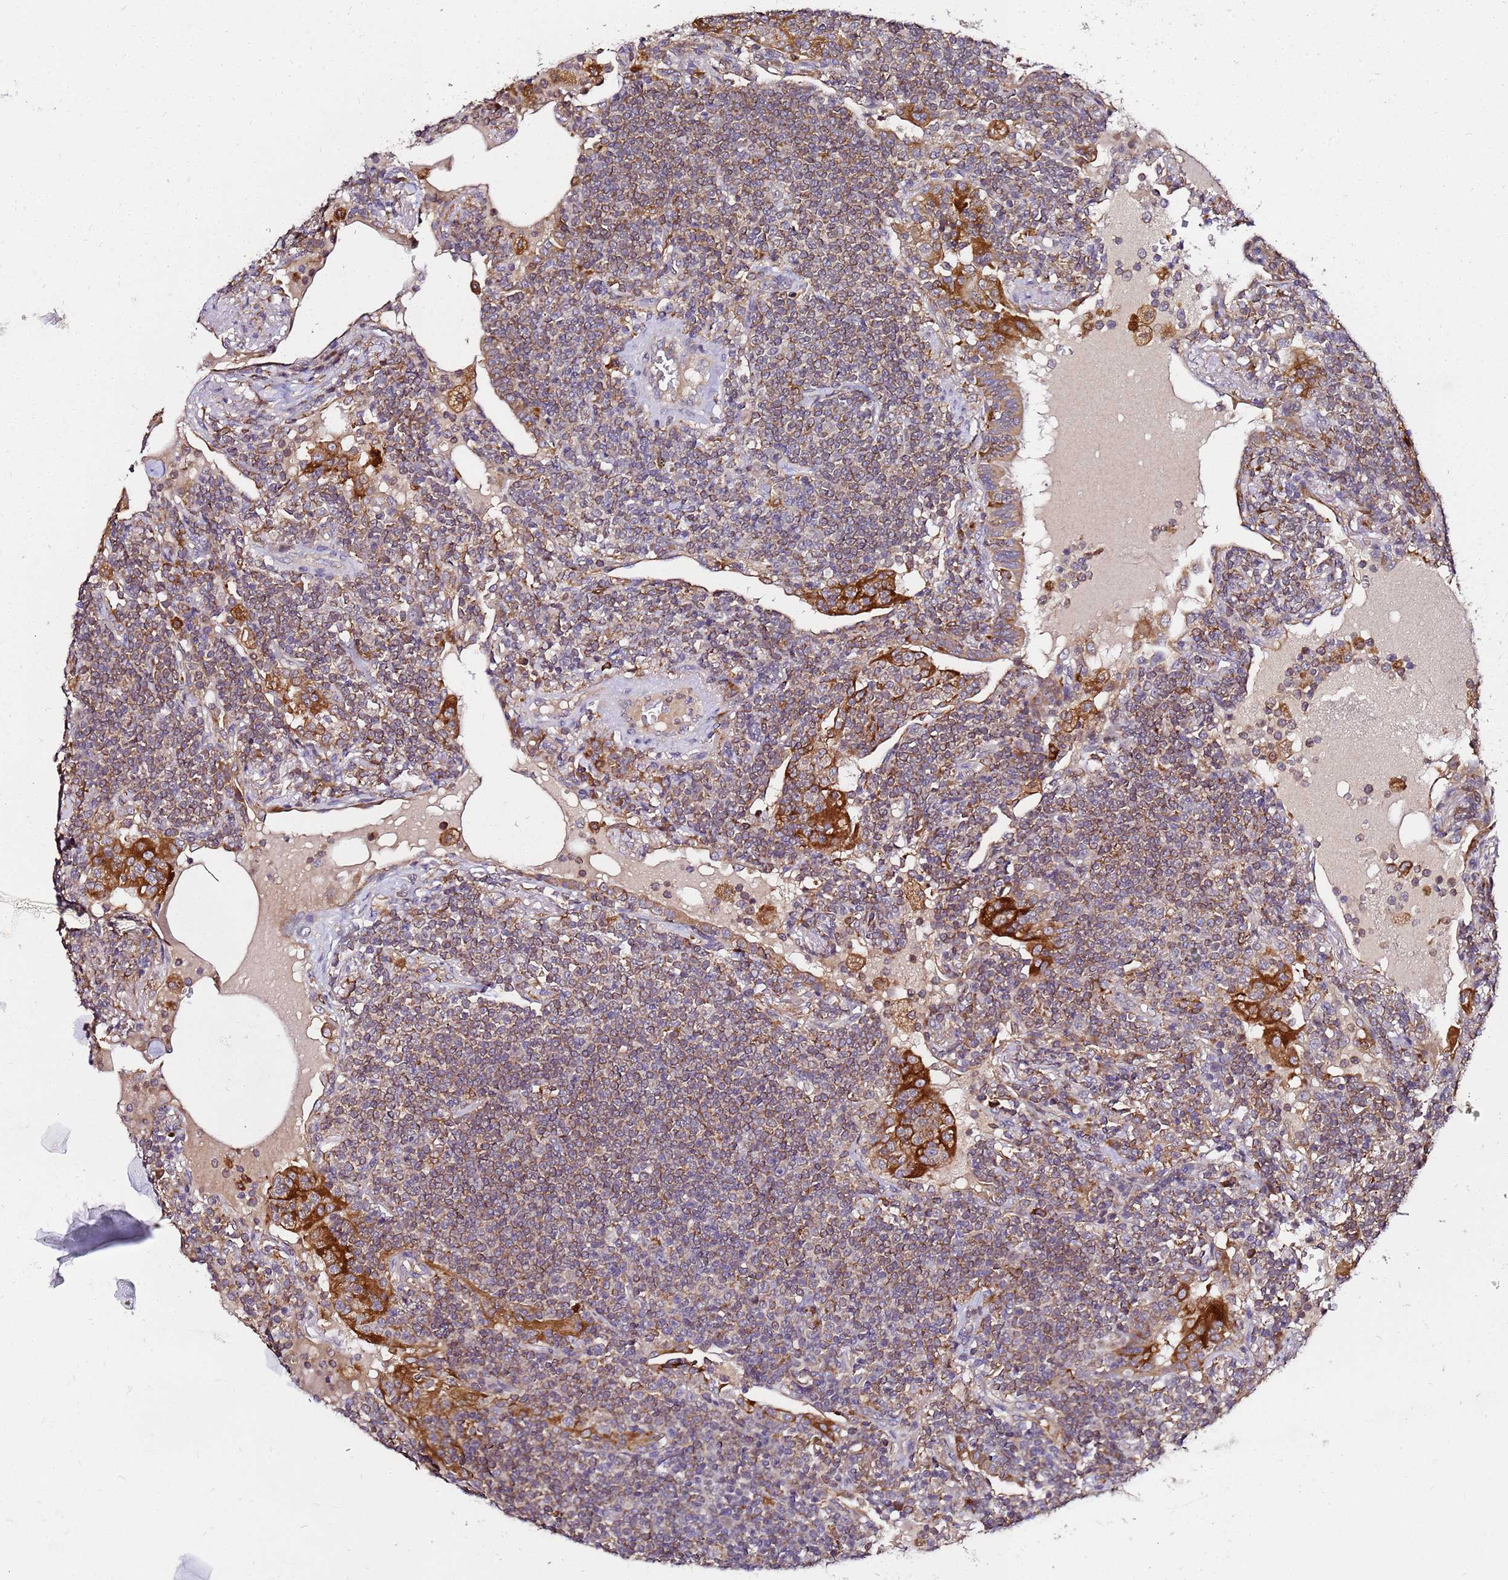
{"staining": {"intensity": "moderate", "quantity": "25%-75%", "location": "cytoplasmic/membranous"}, "tissue": "lymphoma", "cell_type": "Tumor cells", "image_type": "cancer", "snomed": [{"axis": "morphology", "description": "Malignant lymphoma, non-Hodgkin's type, Low grade"}, {"axis": "topography", "description": "Lung"}], "caption": "A photomicrograph of lymphoma stained for a protein displays moderate cytoplasmic/membranous brown staining in tumor cells.", "gene": "ADPGK", "patient": {"sex": "female", "age": 71}}